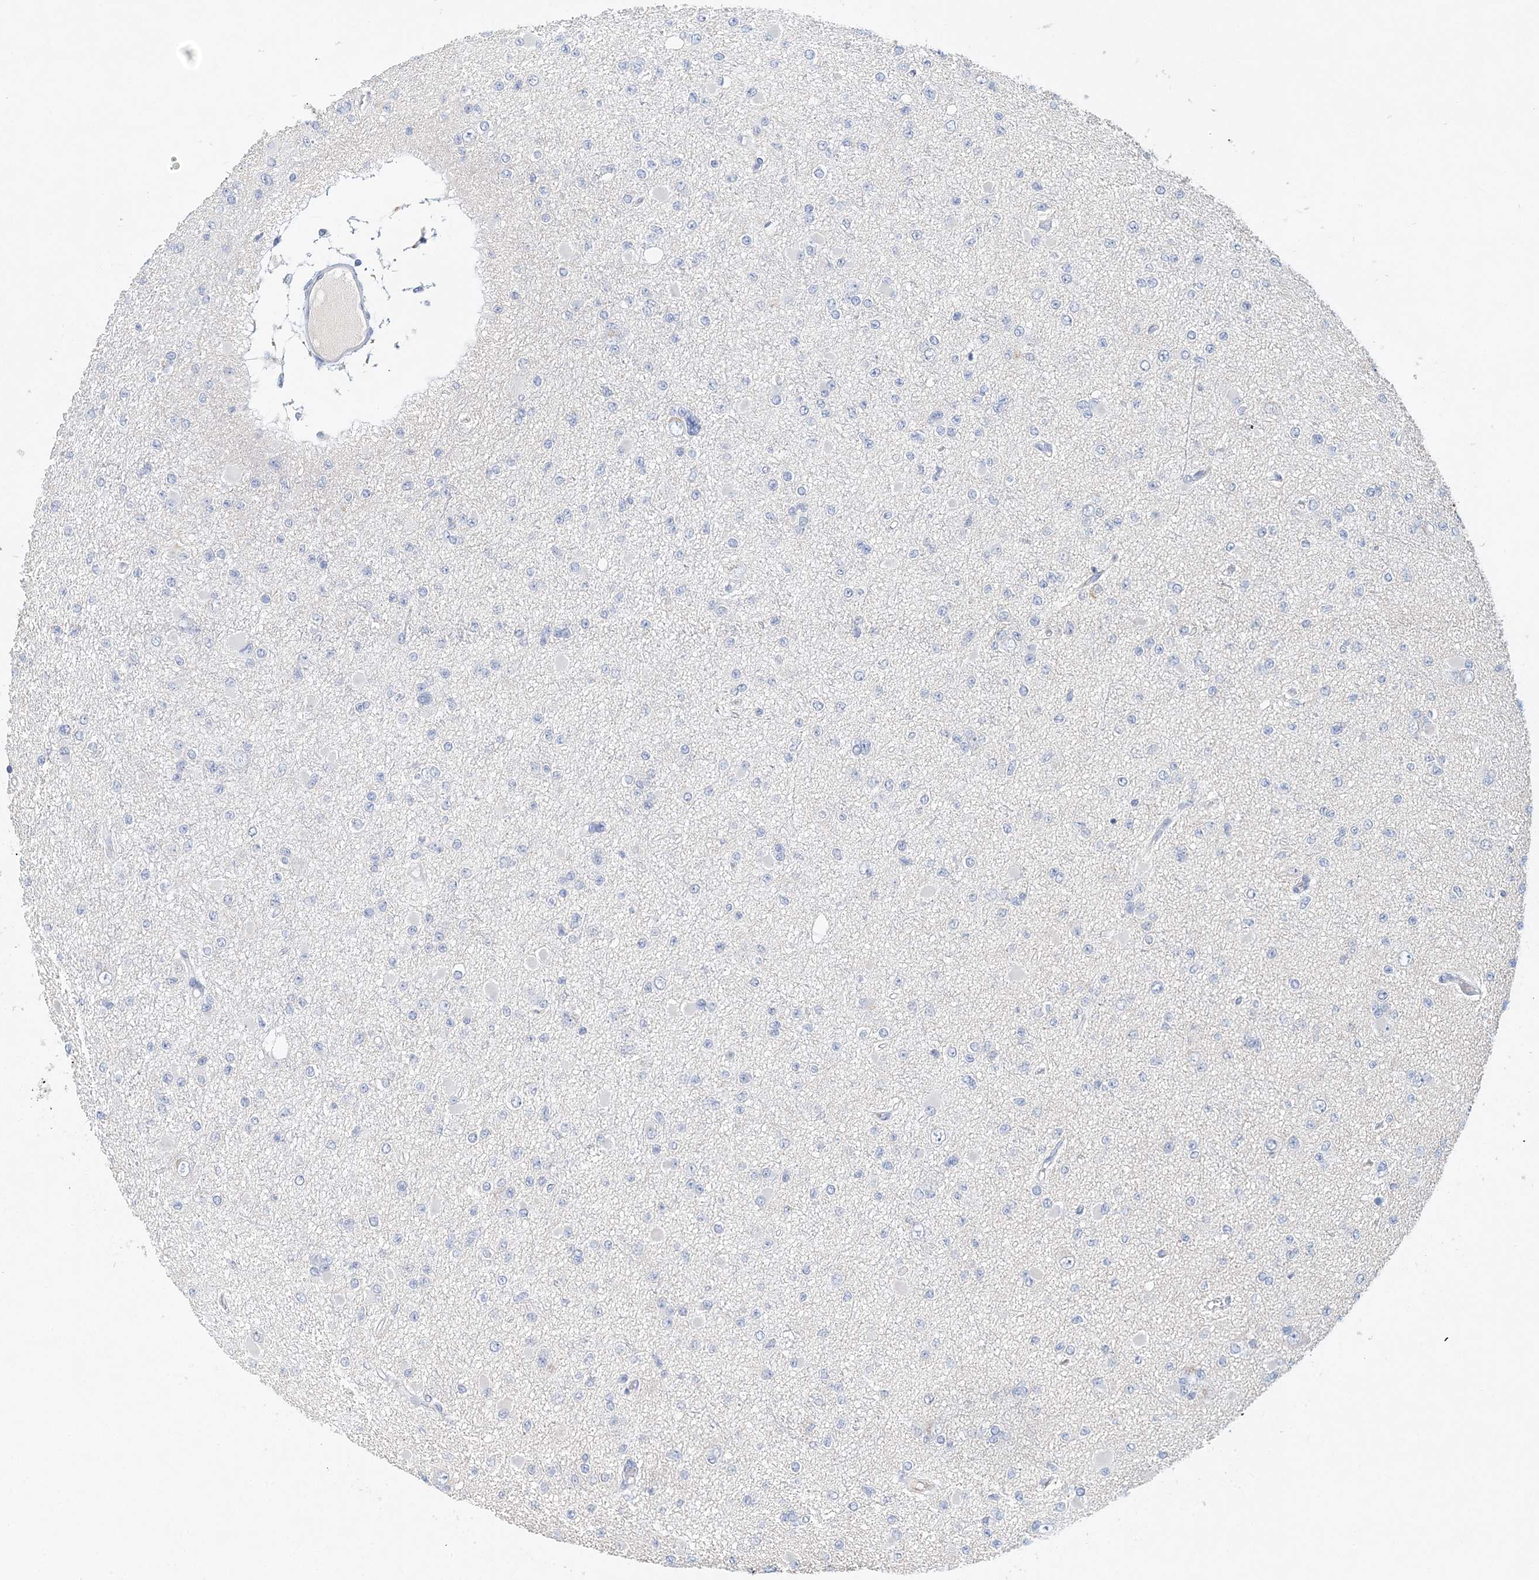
{"staining": {"intensity": "negative", "quantity": "none", "location": "none"}, "tissue": "glioma", "cell_type": "Tumor cells", "image_type": "cancer", "snomed": [{"axis": "morphology", "description": "Glioma, malignant, Low grade"}, {"axis": "topography", "description": "Brain"}], "caption": "IHC histopathology image of neoplastic tissue: glioma stained with DAB shows no significant protein expression in tumor cells. (Brightfield microscopy of DAB immunohistochemistry (IHC) at high magnification).", "gene": "LRRIQ4", "patient": {"sex": "female", "age": 22}}